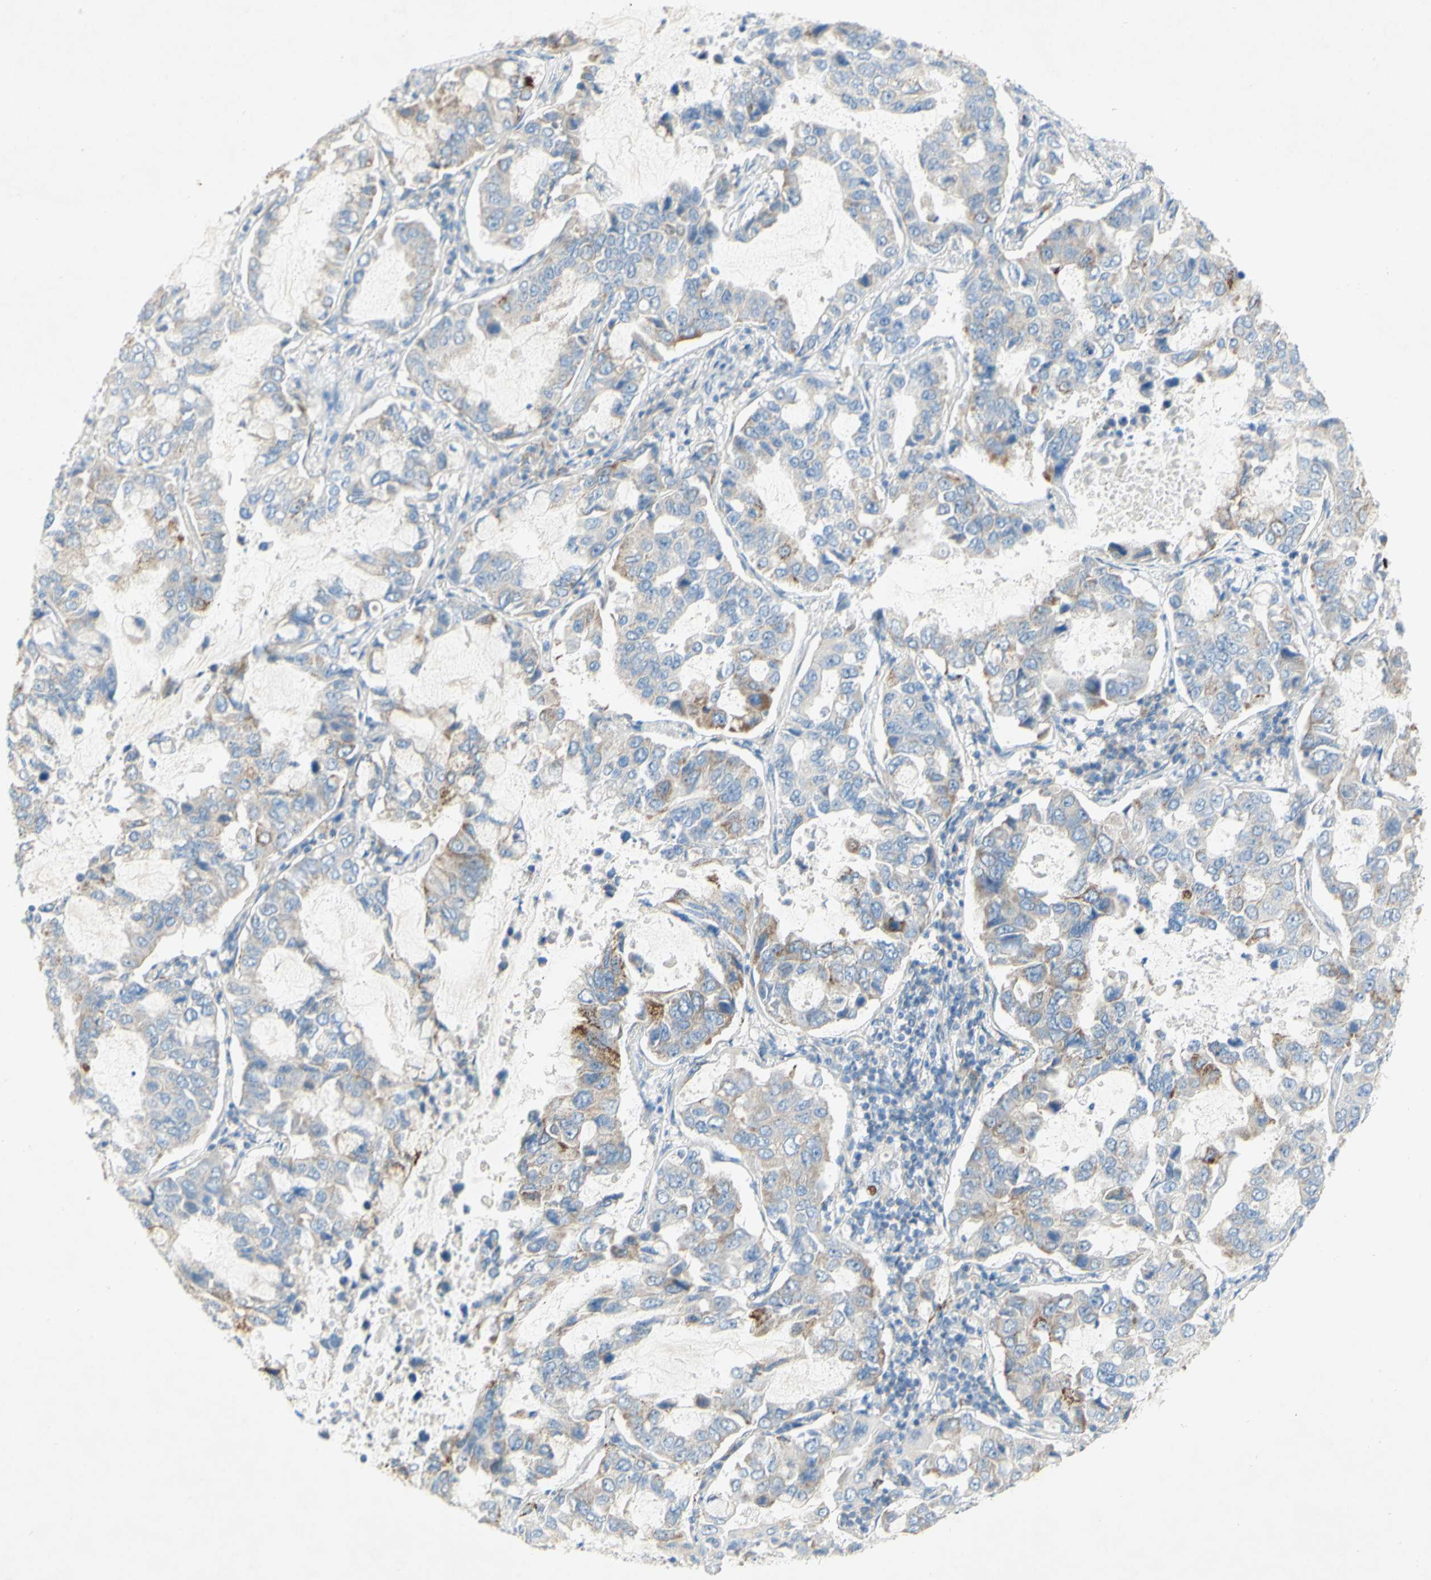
{"staining": {"intensity": "moderate", "quantity": "<25%", "location": "cytoplasmic/membranous"}, "tissue": "lung cancer", "cell_type": "Tumor cells", "image_type": "cancer", "snomed": [{"axis": "morphology", "description": "Adenocarcinoma, NOS"}, {"axis": "topography", "description": "Lung"}], "caption": "An immunohistochemistry (IHC) photomicrograph of neoplastic tissue is shown. Protein staining in brown shows moderate cytoplasmic/membranous positivity in lung adenocarcinoma within tumor cells.", "gene": "ACADL", "patient": {"sex": "male", "age": 64}}